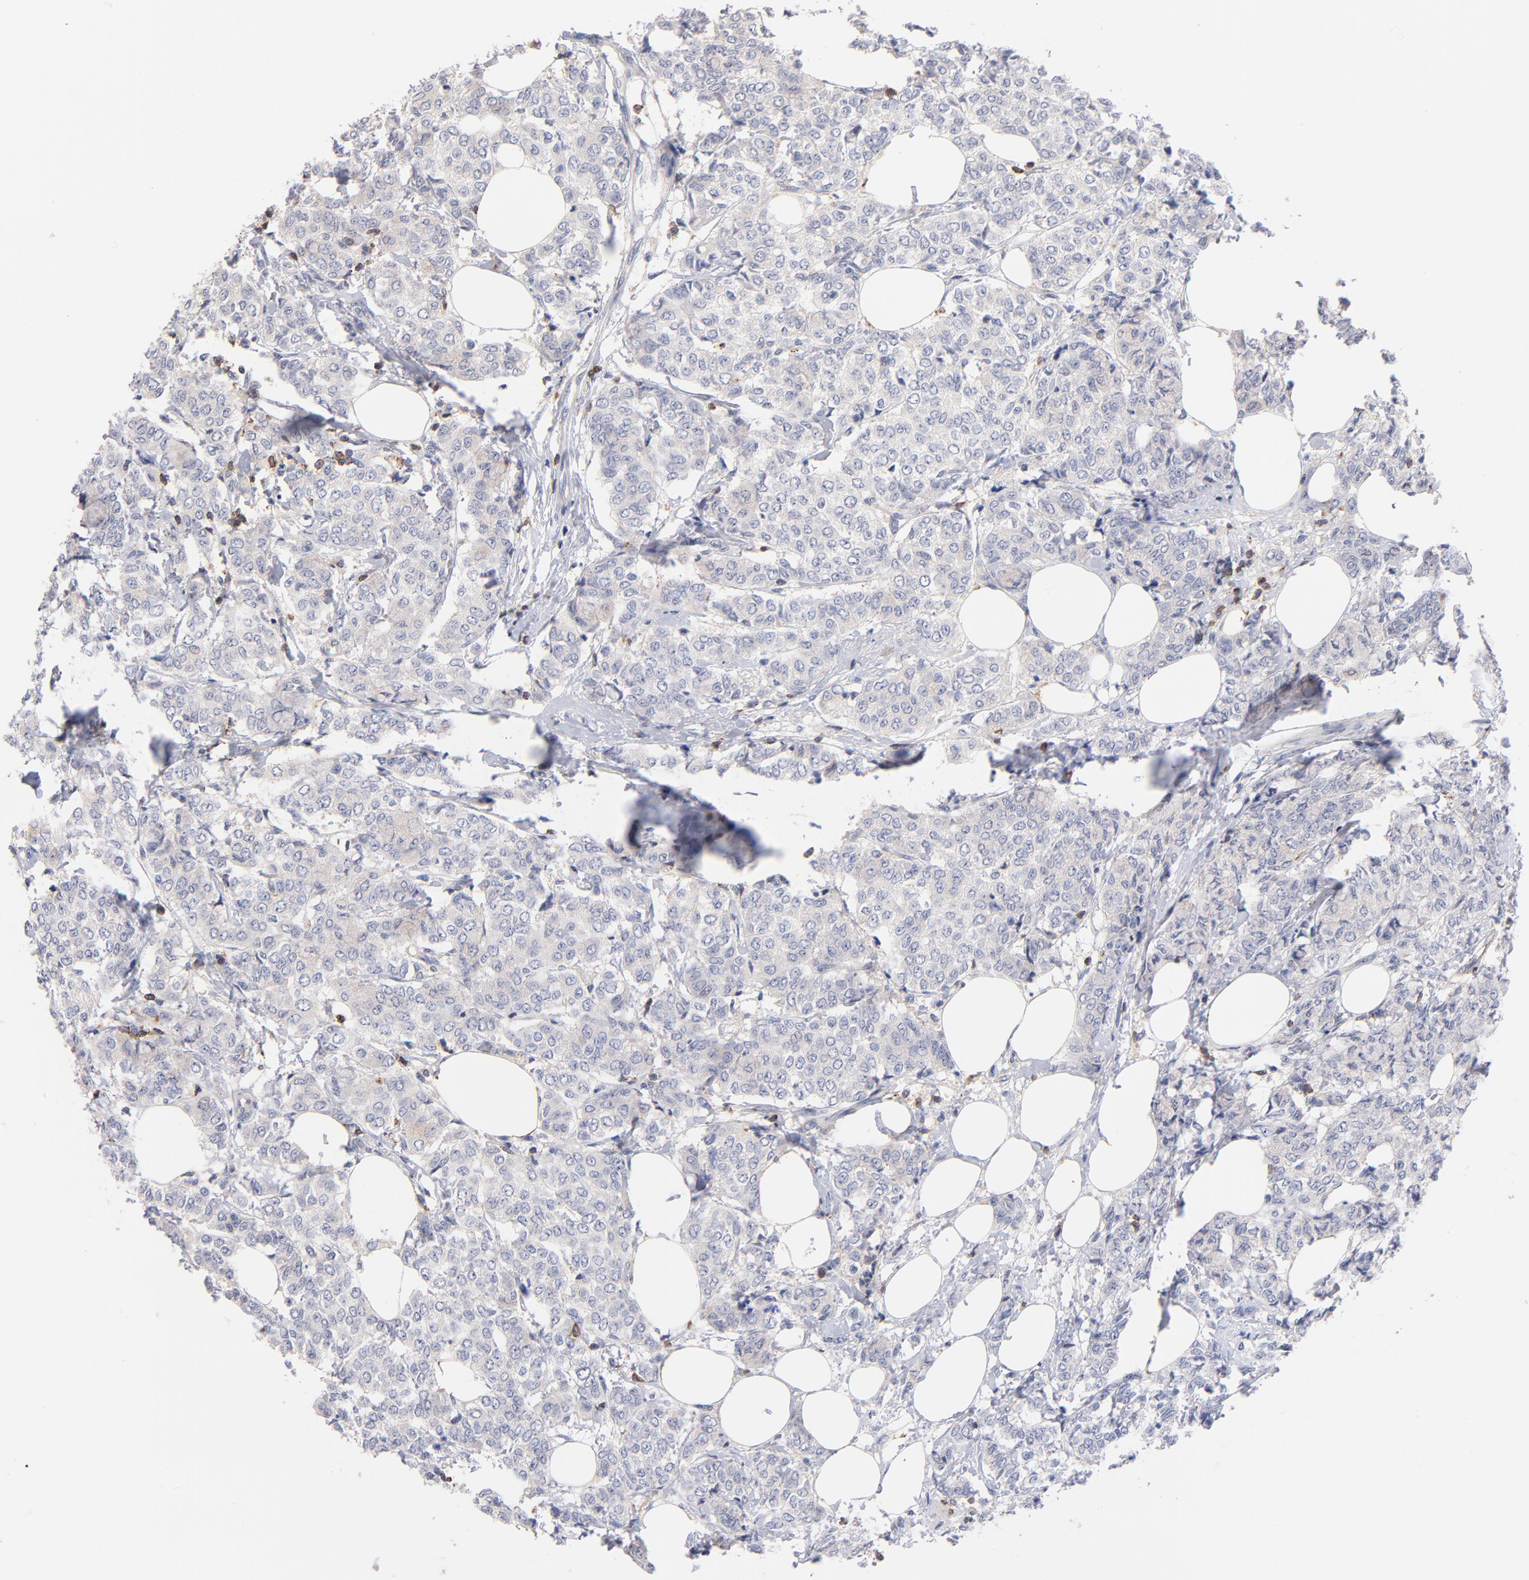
{"staining": {"intensity": "weak", "quantity": "<25%", "location": "cytoplasmic/membranous"}, "tissue": "breast cancer", "cell_type": "Tumor cells", "image_type": "cancer", "snomed": [{"axis": "morphology", "description": "Lobular carcinoma"}, {"axis": "topography", "description": "Breast"}], "caption": "This is a histopathology image of immunohistochemistry staining of breast cancer (lobular carcinoma), which shows no staining in tumor cells.", "gene": "KREMEN2", "patient": {"sex": "female", "age": 60}}